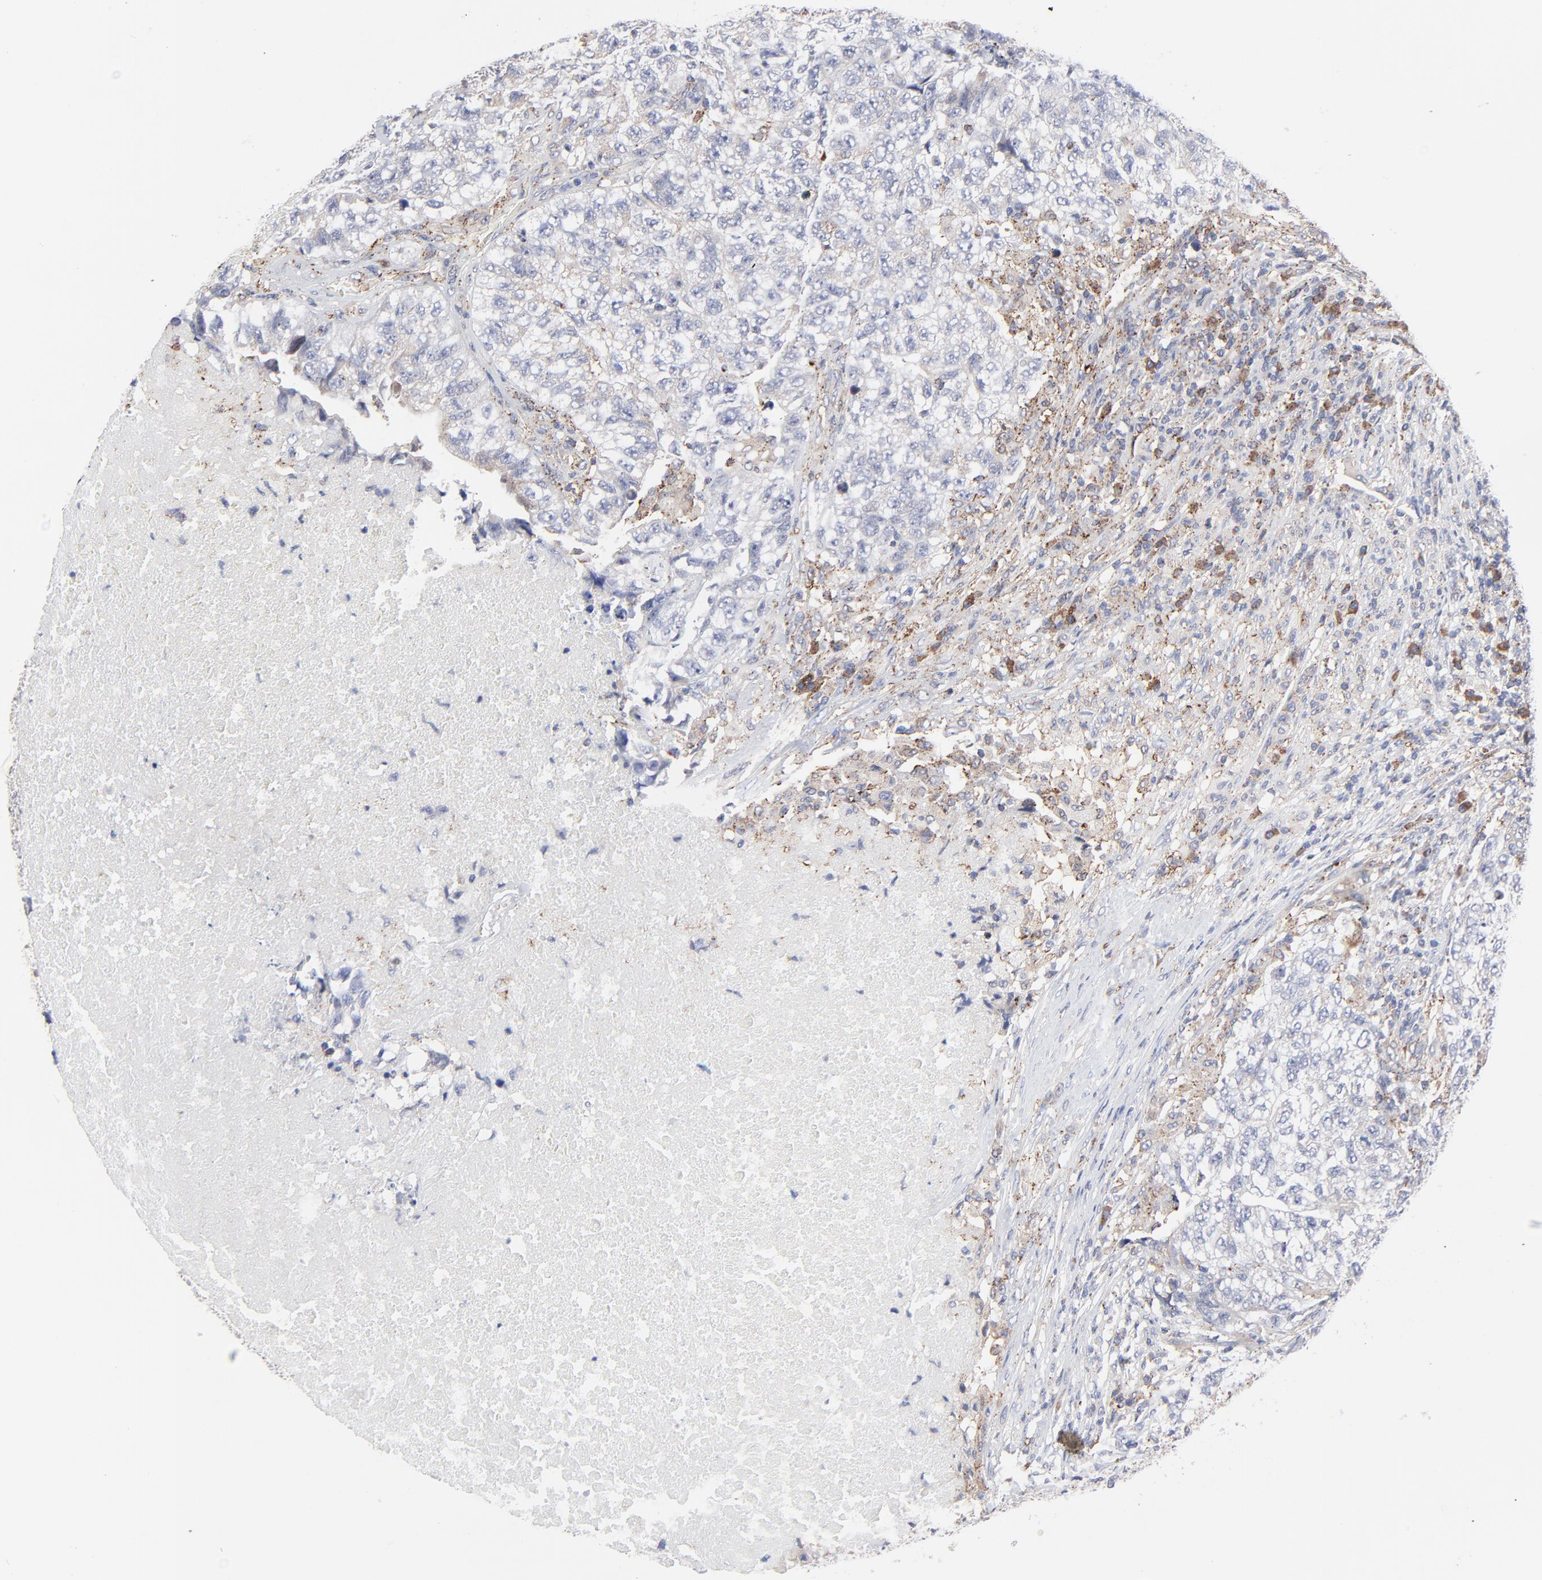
{"staining": {"intensity": "negative", "quantity": "none", "location": "none"}, "tissue": "testis cancer", "cell_type": "Tumor cells", "image_type": "cancer", "snomed": [{"axis": "morphology", "description": "Carcinoma, Embryonal, NOS"}, {"axis": "topography", "description": "Testis"}], "caption": "Immunohistochemistry (IHC) image of testis embryonal carcinoma stained for a protein (brown), which demonstrates no staining in tumor cells.", "gene": "TRIM22", "patient": {"sex": "male", "age": 21}}